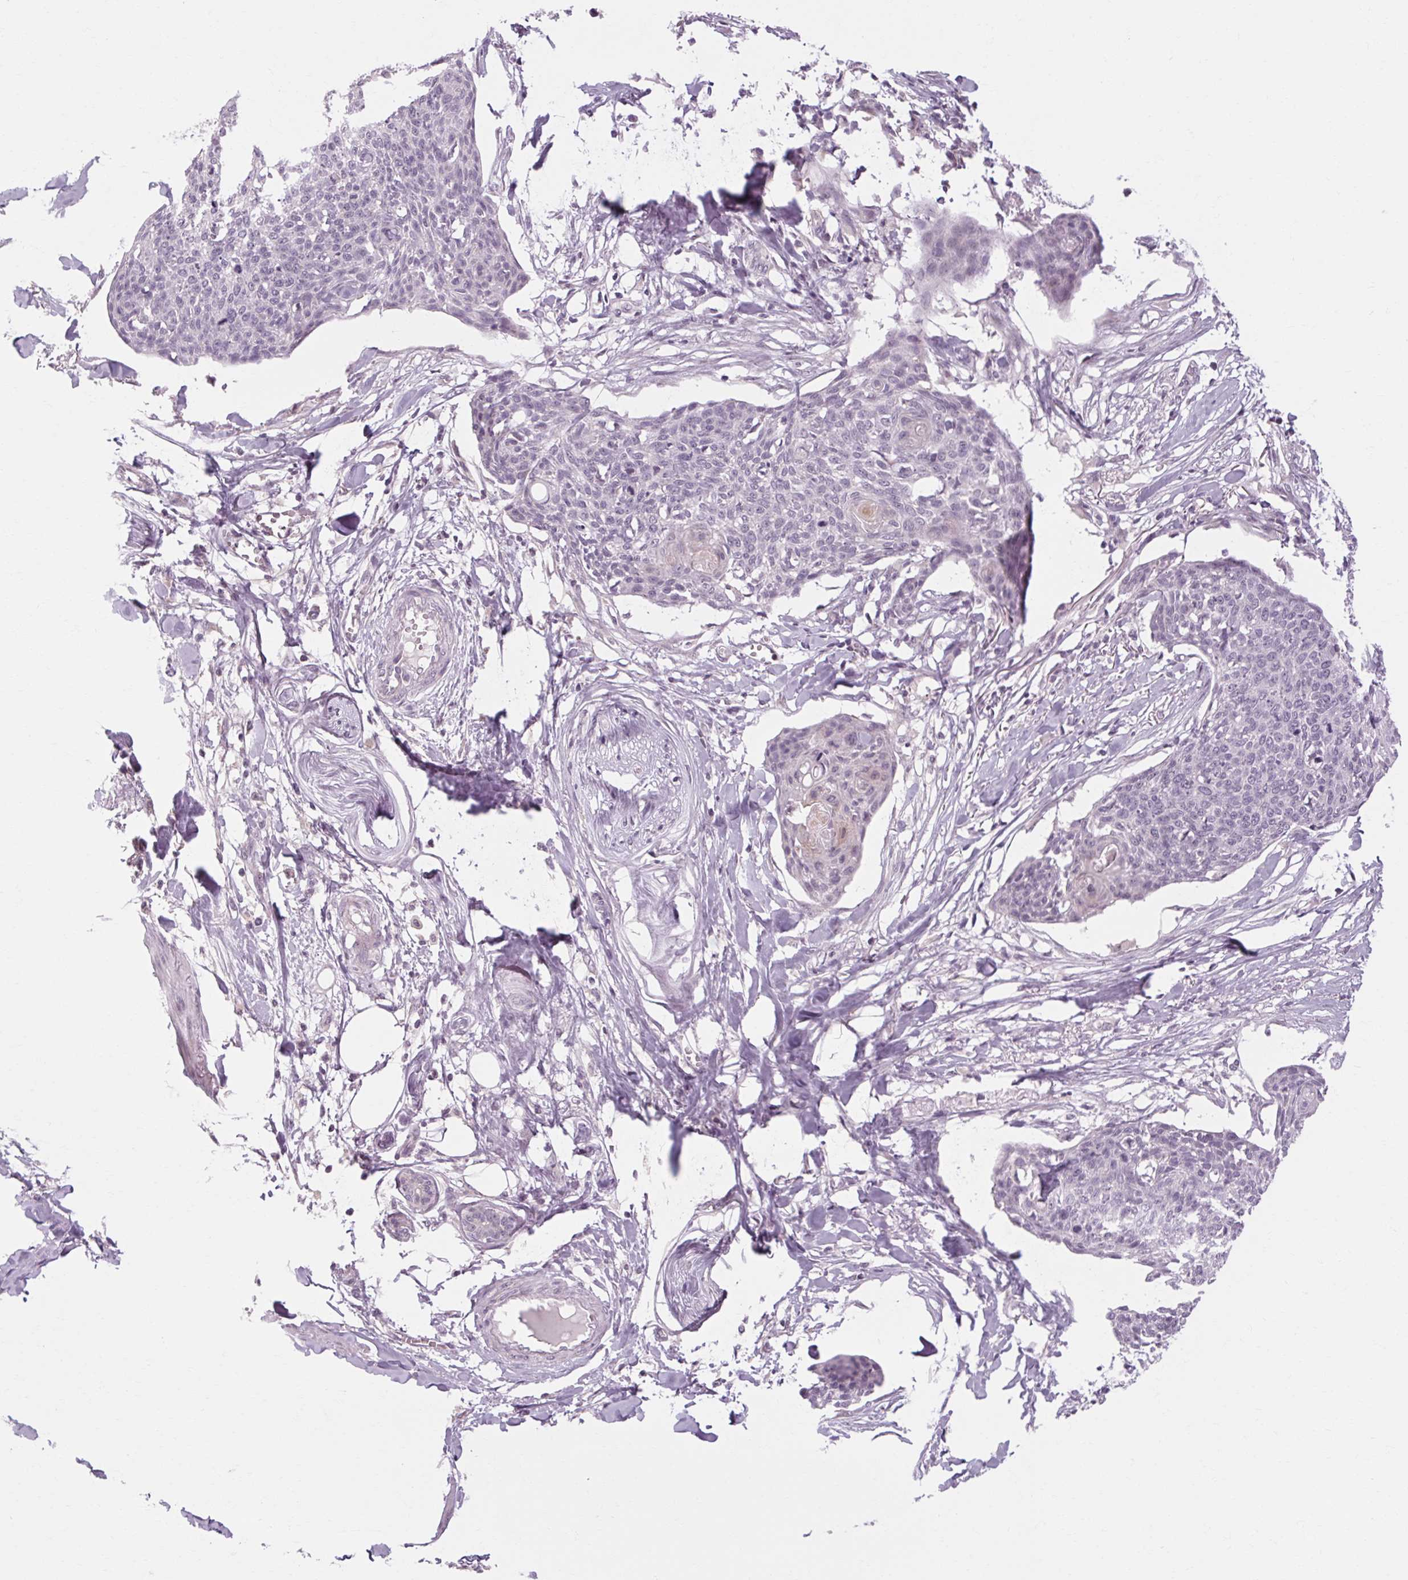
{"staining": {"intensity": "negative", "quantity": "none", "location": "none"}, "tissue": "skin cancer", "cell_type": "Tumor cells", "image_type": "cancer", "snomed": [{"axis": "morphology", "description": "Squamous cell carcinoma, NOS"}, {"axis": "topography", "description": "Skin"}, {"axis": "topography", "description": "Vulva"}], "caption": "A photomicrograph of skin cancer stained for a protein displays no brown staining in tumor cells. (Brightfield microscopy of DAB immunohistochemistry at high magnification).", "gene": "KLHL40", "patient": {"sex": "female", "age": 75}}